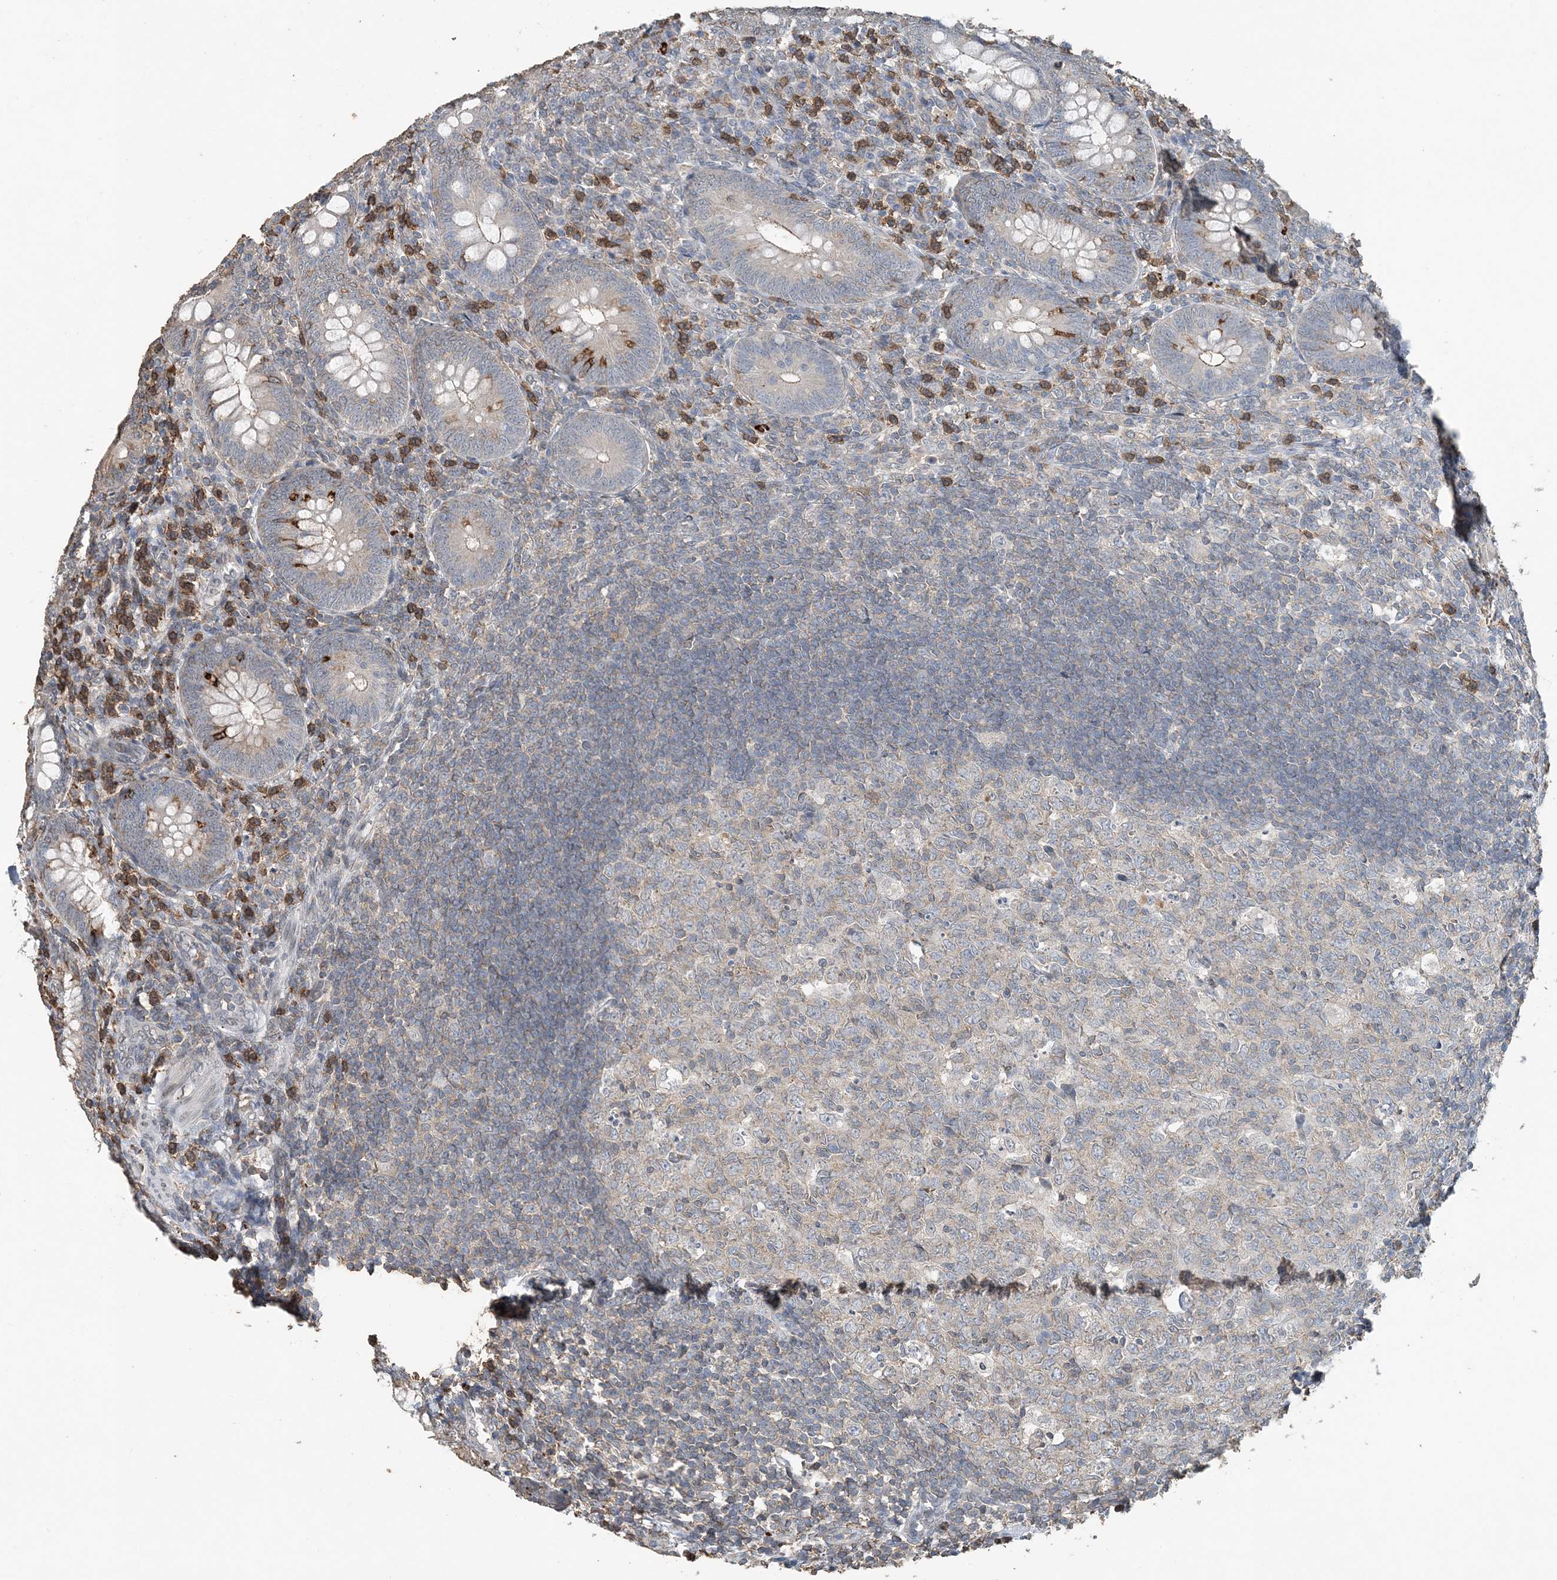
{"staining": {"intensity": "strong", "quantity": "<25%", "location": "cytoplasmic/membranous"}, "tissue": "appendix", "cell_type": "Glandular cells", "image_type": "normal", "snomed": [{"axis": "morphology", "description": "Normal tissue, NOS"}, {"axis": "topography", "description": "Appendix"}], "caption": "Approximately <25% of glandular cells in benign human appendix show strong cytoplasmic/membranous protein expression as visualized by brown immunohistochemical staining.", "gene": "FAM110A", "patient": {"sex": "male", "age": 14}}